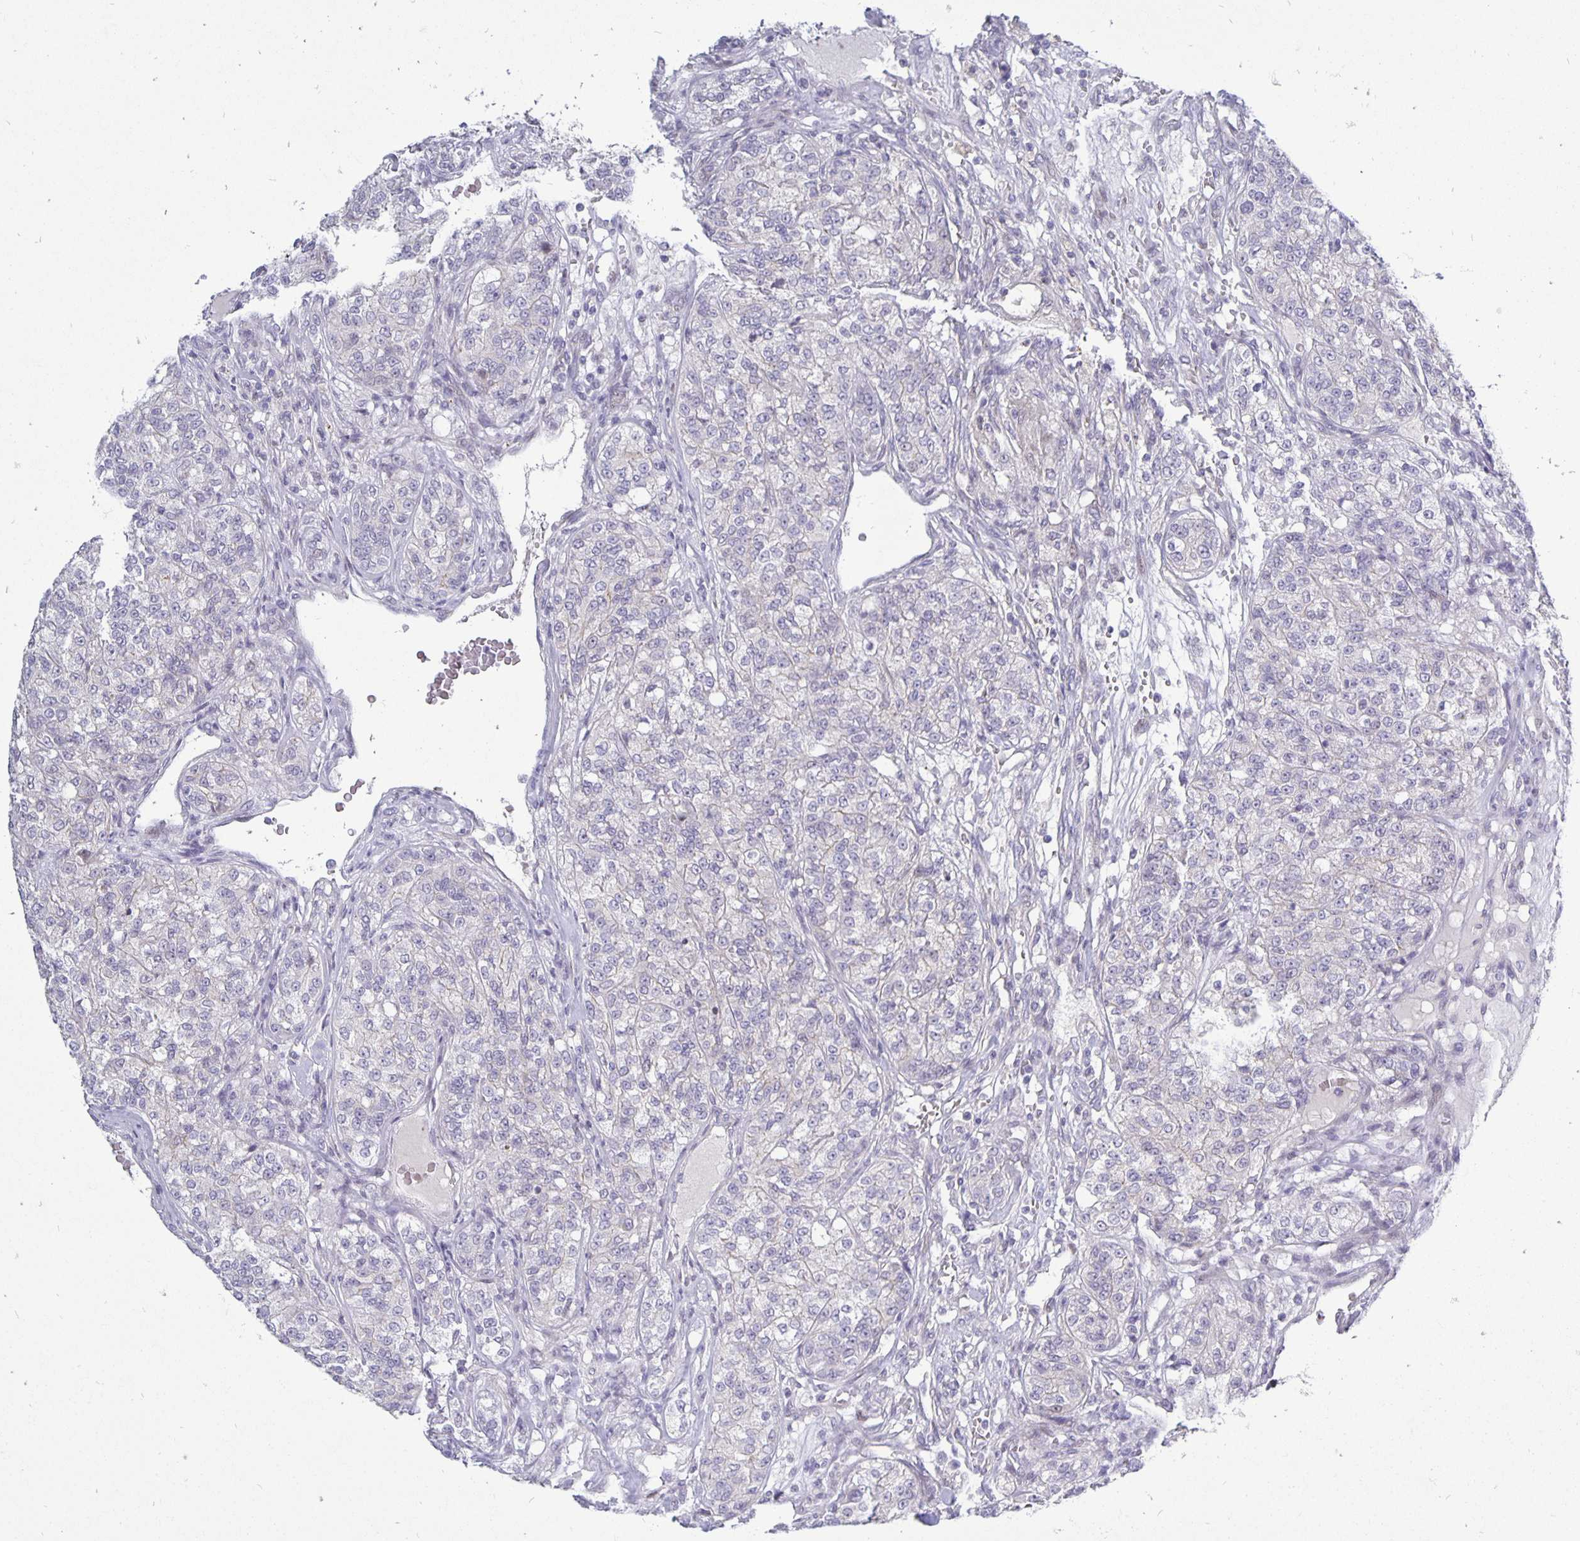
{"staining": {"intensity": "negative", "quantity": "none", "location": "none"}, "tissue": "renal cancer", "cell_type": "Tumor cells", "image_type": "cancer", "snomed": [{"axis": "morphology", "description": "Adenocarcinoma, NOS"}, {"axis": "topography", "description": "Kidney"}], "caption": "There is no significant staining in tumor cells of adenocarcinoma (renal).", "gene": "ERBB2", "patient": {"sex": "female", "age": 63}}